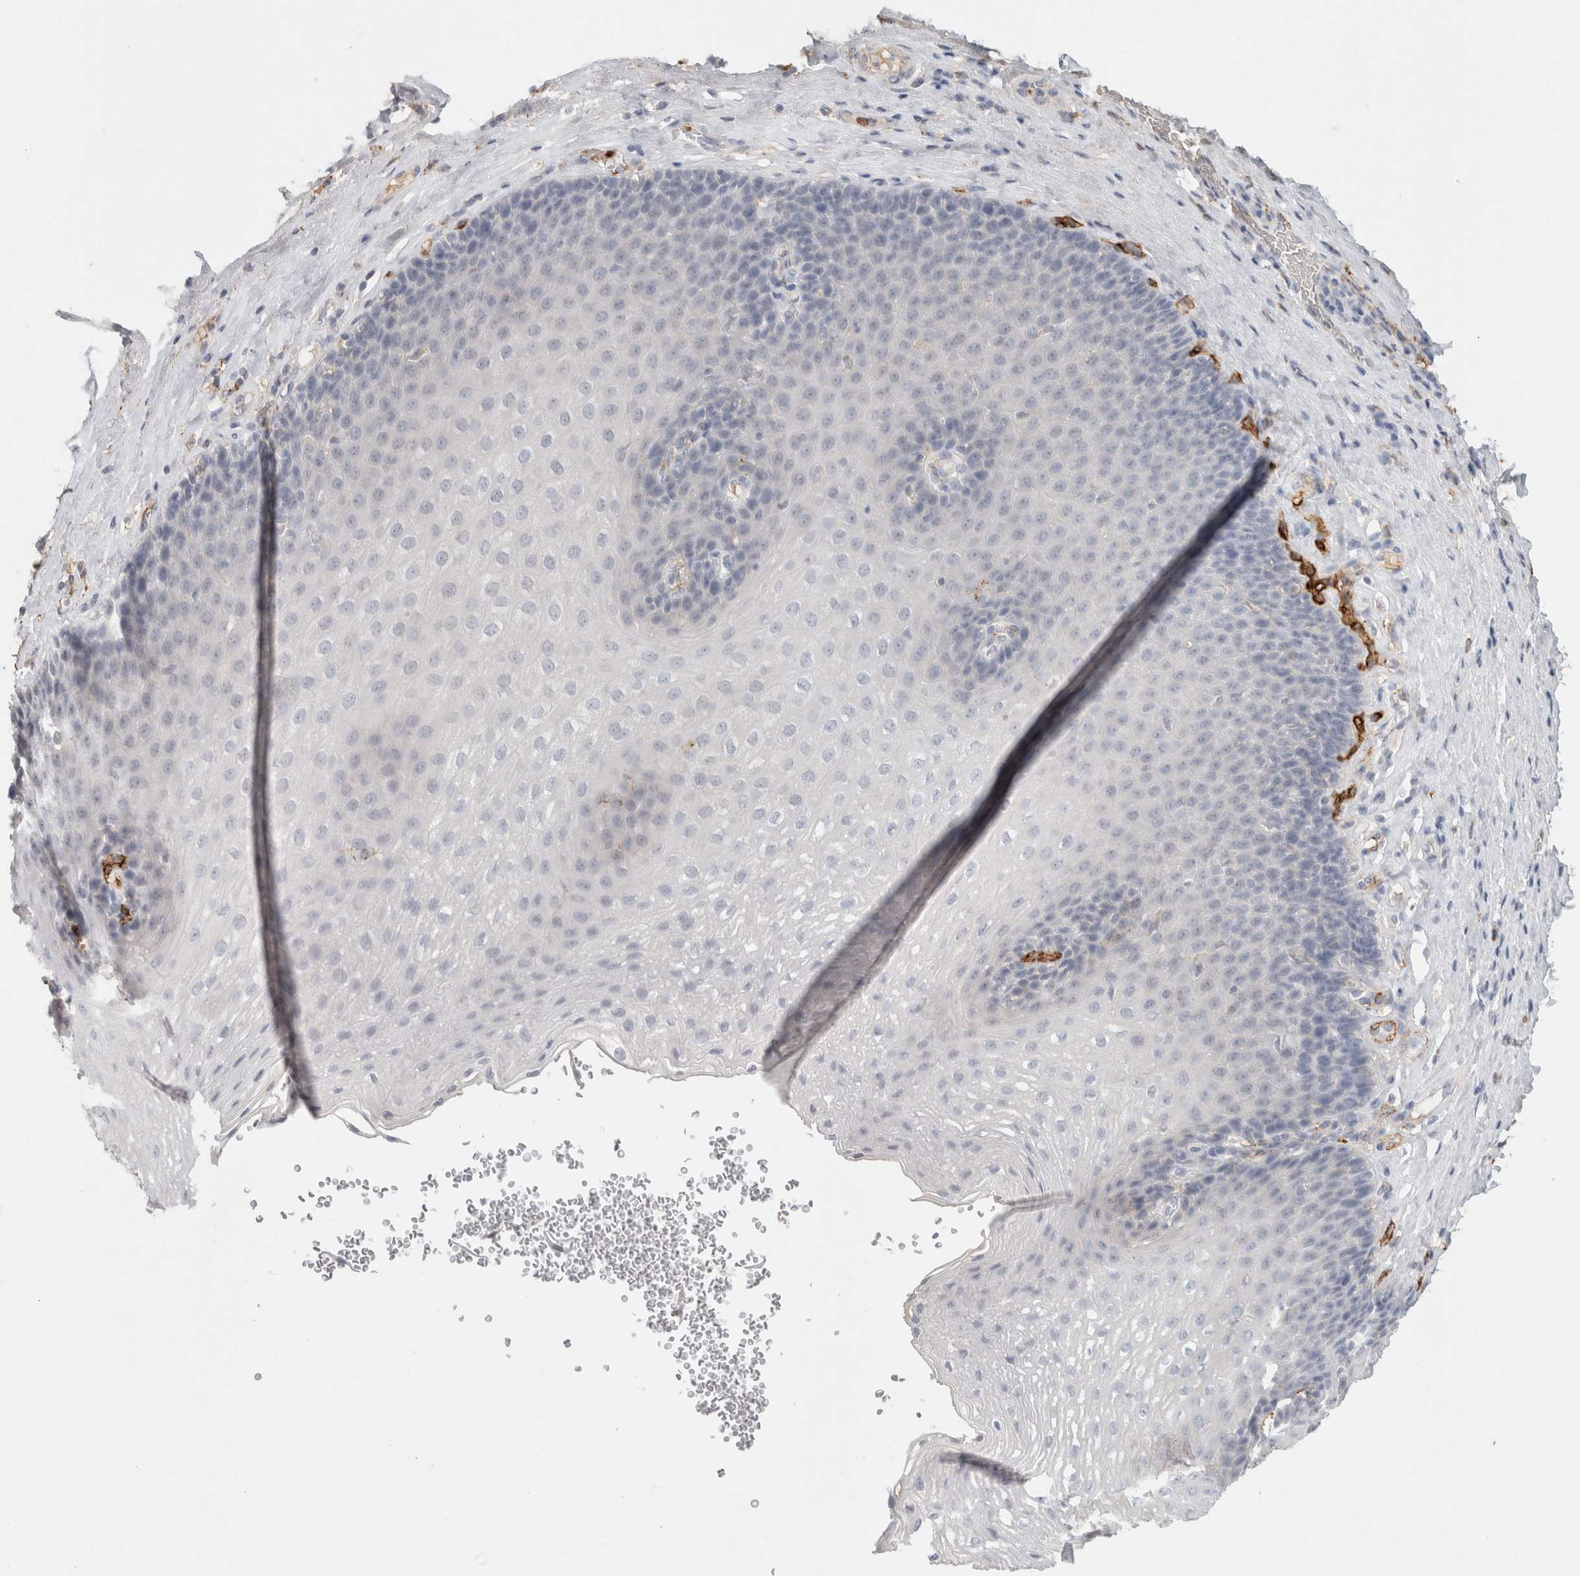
{"staining": {"intensity": "negative", "quantity": "none", "location": "none"}, "tissue": "esophagus", "cell_type": "Squamous epithelial cells", "image_type": "normal", "snomed": [{"axis": "morphology", "description": "Normal tissue, NOS"}, {"axis": "topography", "description": "Esophagus"}], "caption": "High power microscopy histopathology image of an IHC histopathology image of benign esophagus, revealing no significant expression in squamous epithelial cells.", "gene": "CD36", "patient": {"sex": "female", "age": 66}}